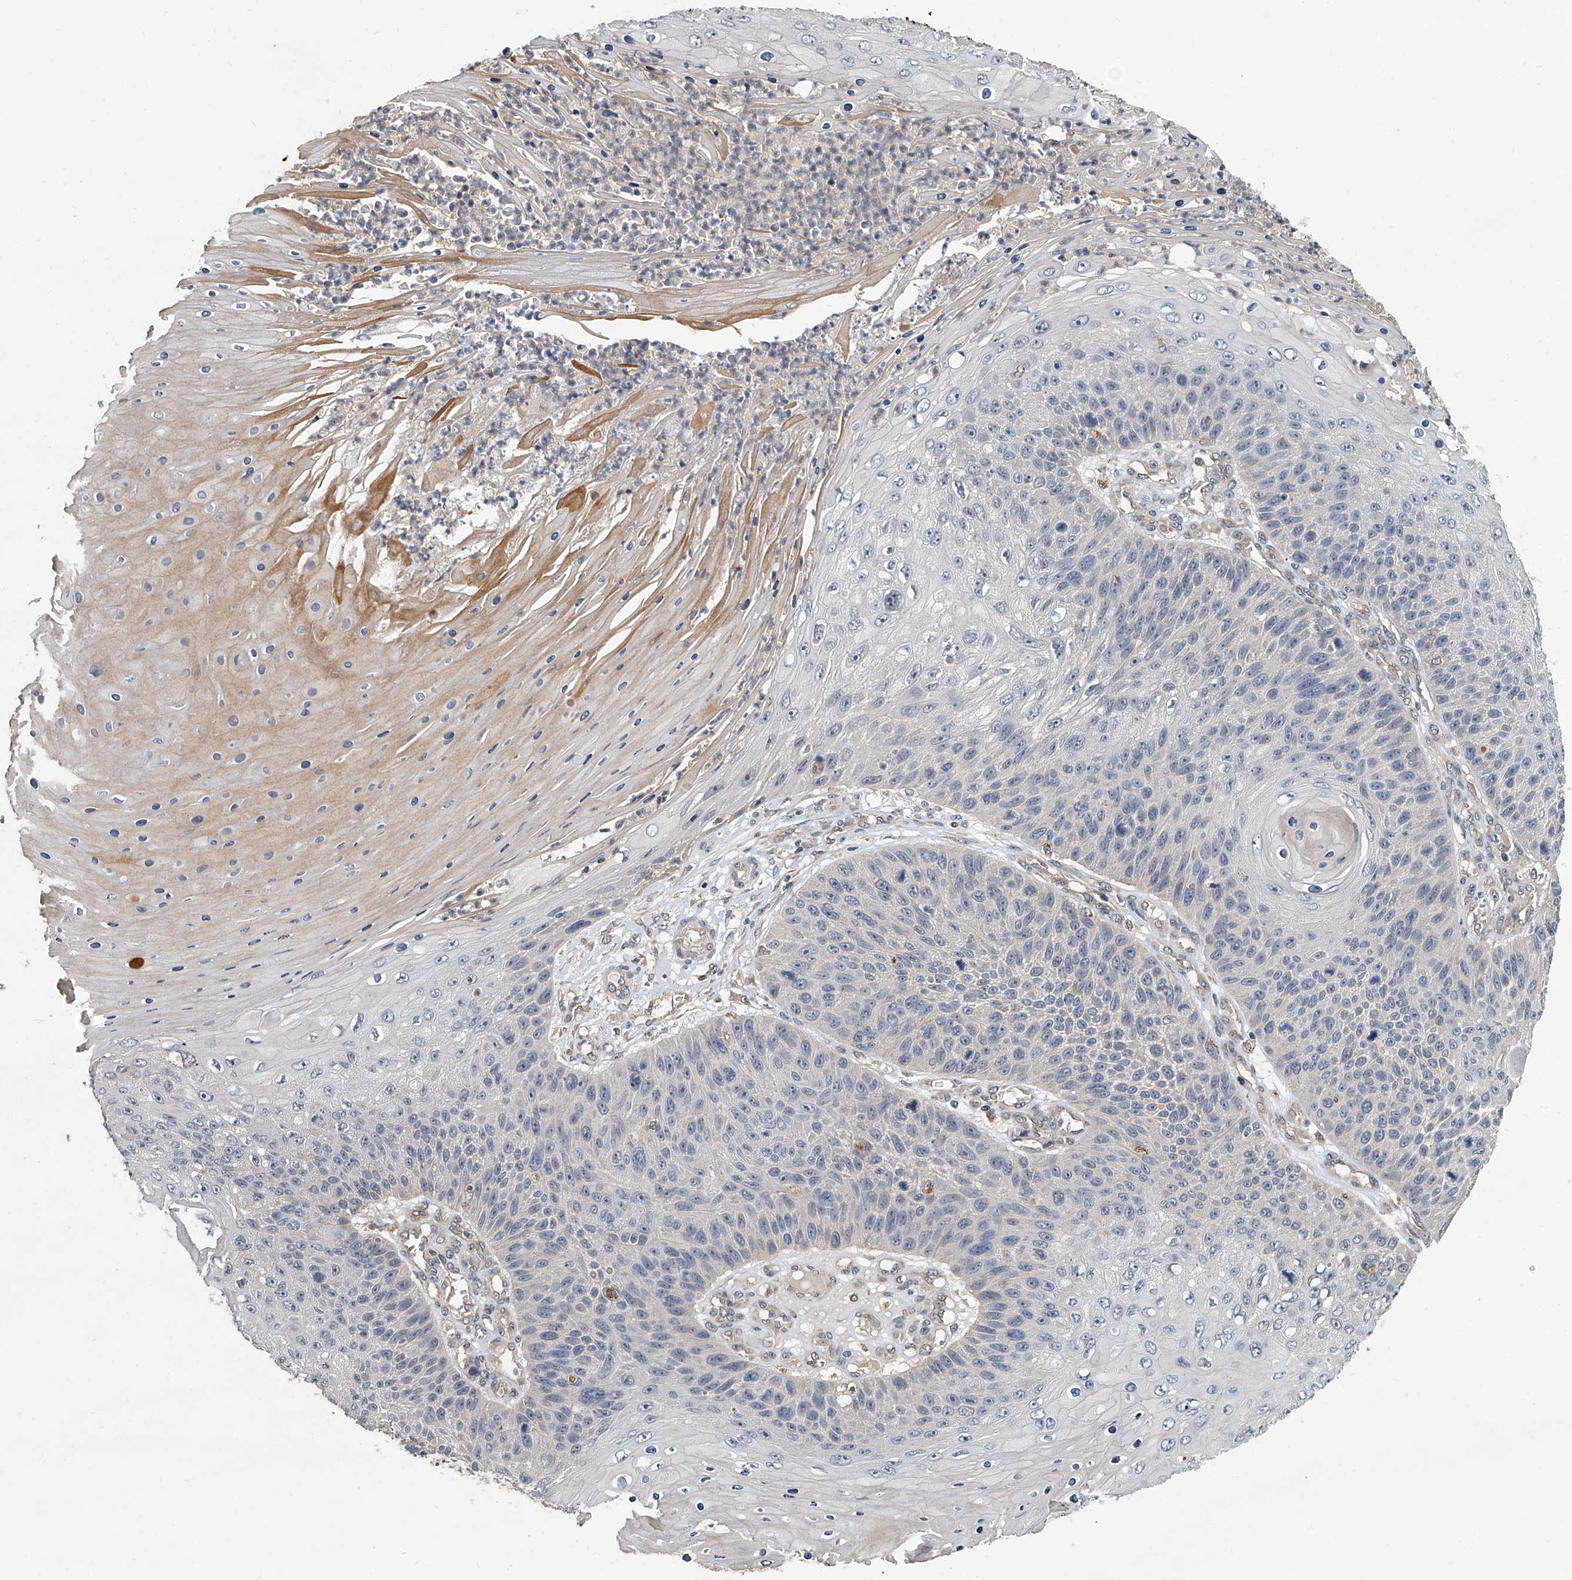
{"staining": {"intensity": "negative", "quantity": "none", "location": "none"}, "tissue": "skin cancer", "cell_type": "Tumor cells", "image_type": "cancer", "snomed": [{"axis": "morphology", "description": "Squamous cell carcinoma, NOS"}, {"axis": "topography", "description": "Skin"}], "caption": "Immunohistochemistry (IHC) of skin squamous cell carcinoma reveals no positivity in tumor cells.", "gene": "JAG2", "patient": {"sex": "female", "age": 88}}